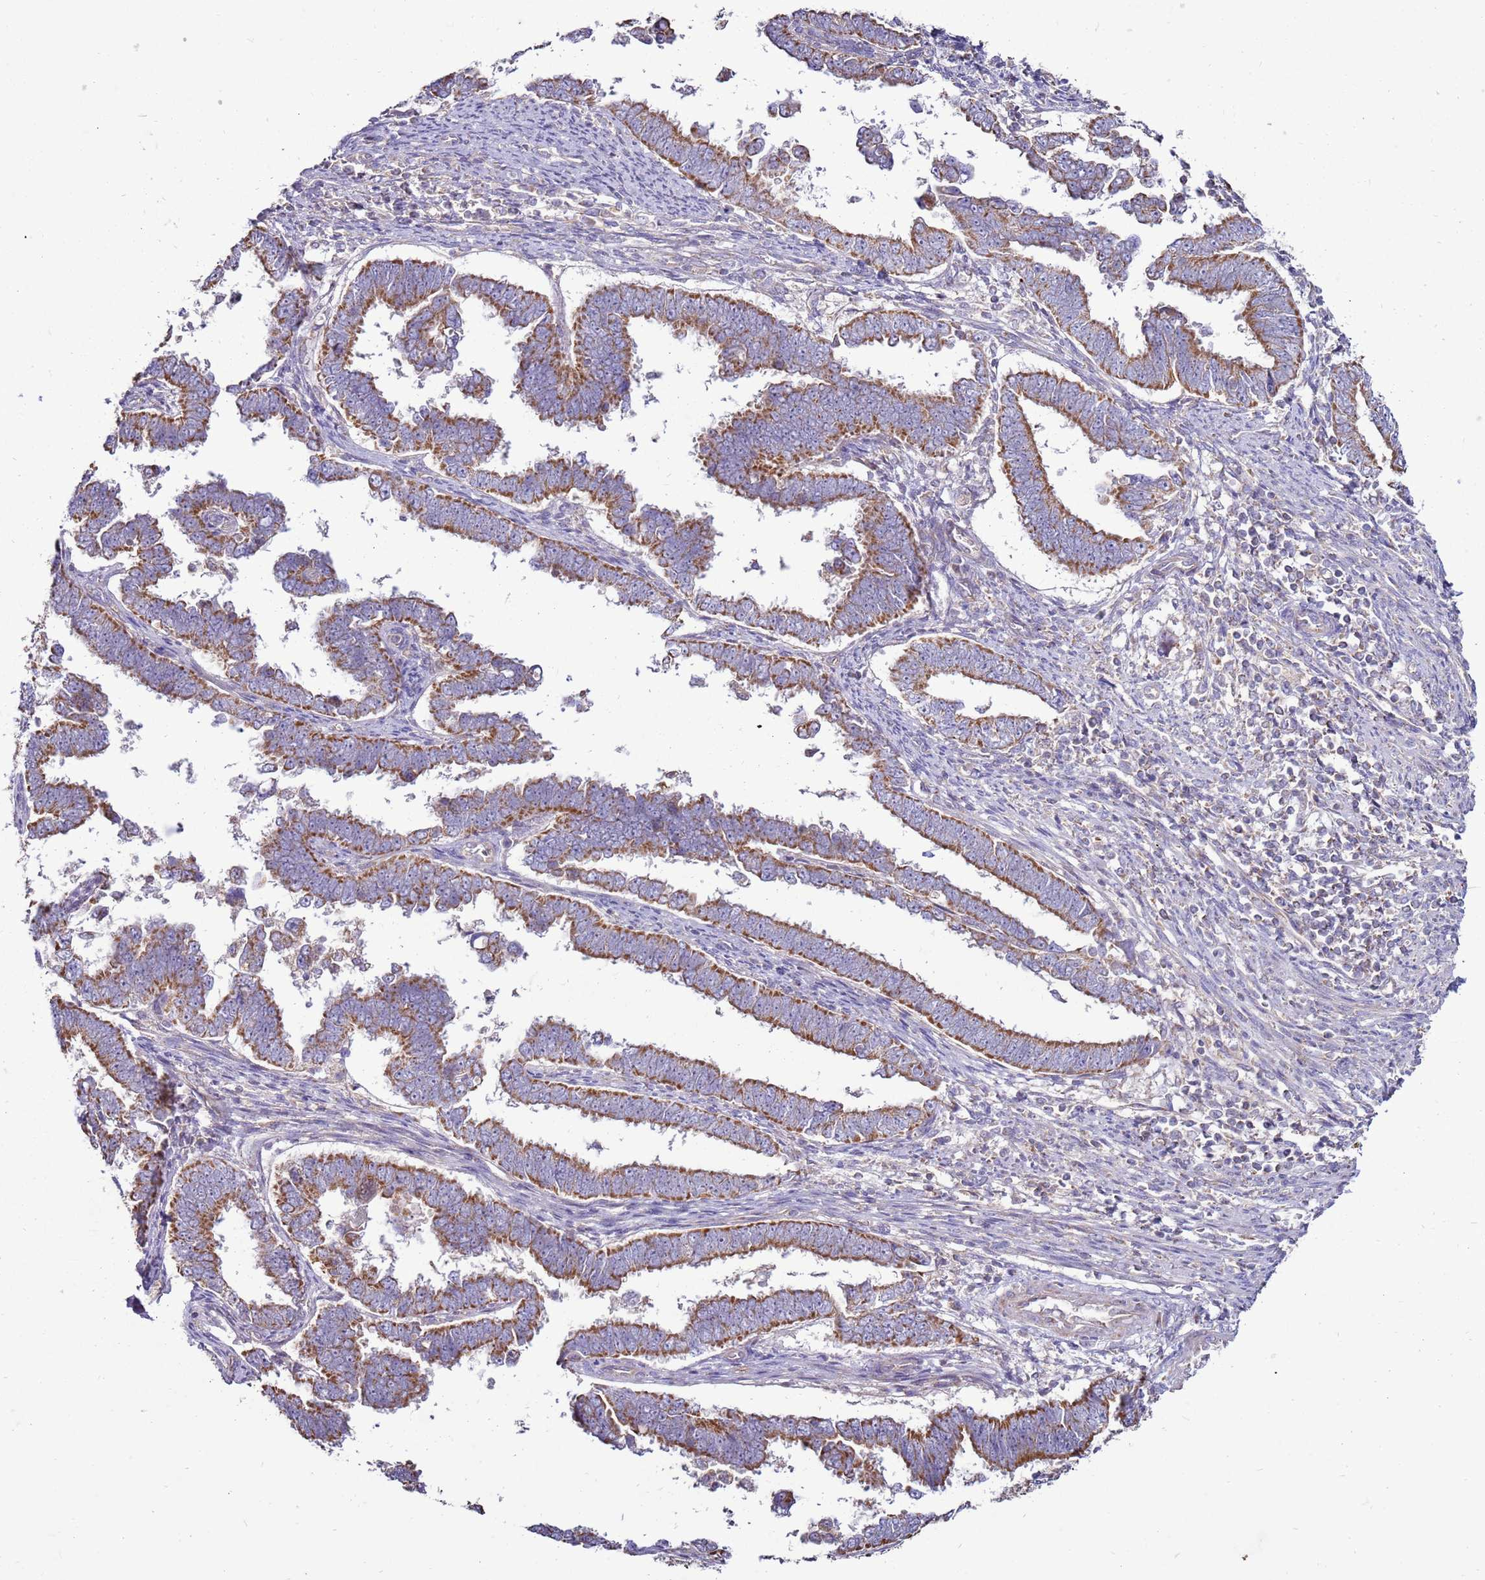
{"staining": {"intensity": "moderate", "quantity": ">75%", "location": "cytoplasmic/membranous"}, "tissue": "endometrial cancer", "cell_type": "Tumor cells", "image_type": "cancer", "snomed": [{"axis": "morphology", "description": "Adenocarcinoma, NOS"}, {"axis": "topography", "description": "Endometrium"}], "caption": "IHC staining of endometrial adenocarcinoma, which demonstrates medium levels of moderate cytoplasmic/membranous staining in about >75% of tumor cells indicating moderate cytoplasmic/membranous protein expression. The staining was performed using DAB (3,3'-diaminobenzidine) (brown) for protein detection and nuclei were counterstained in hematoxylin (blue).", "gene": "TRAPPC4", "patient": {"sex": "female", "age": 75}}